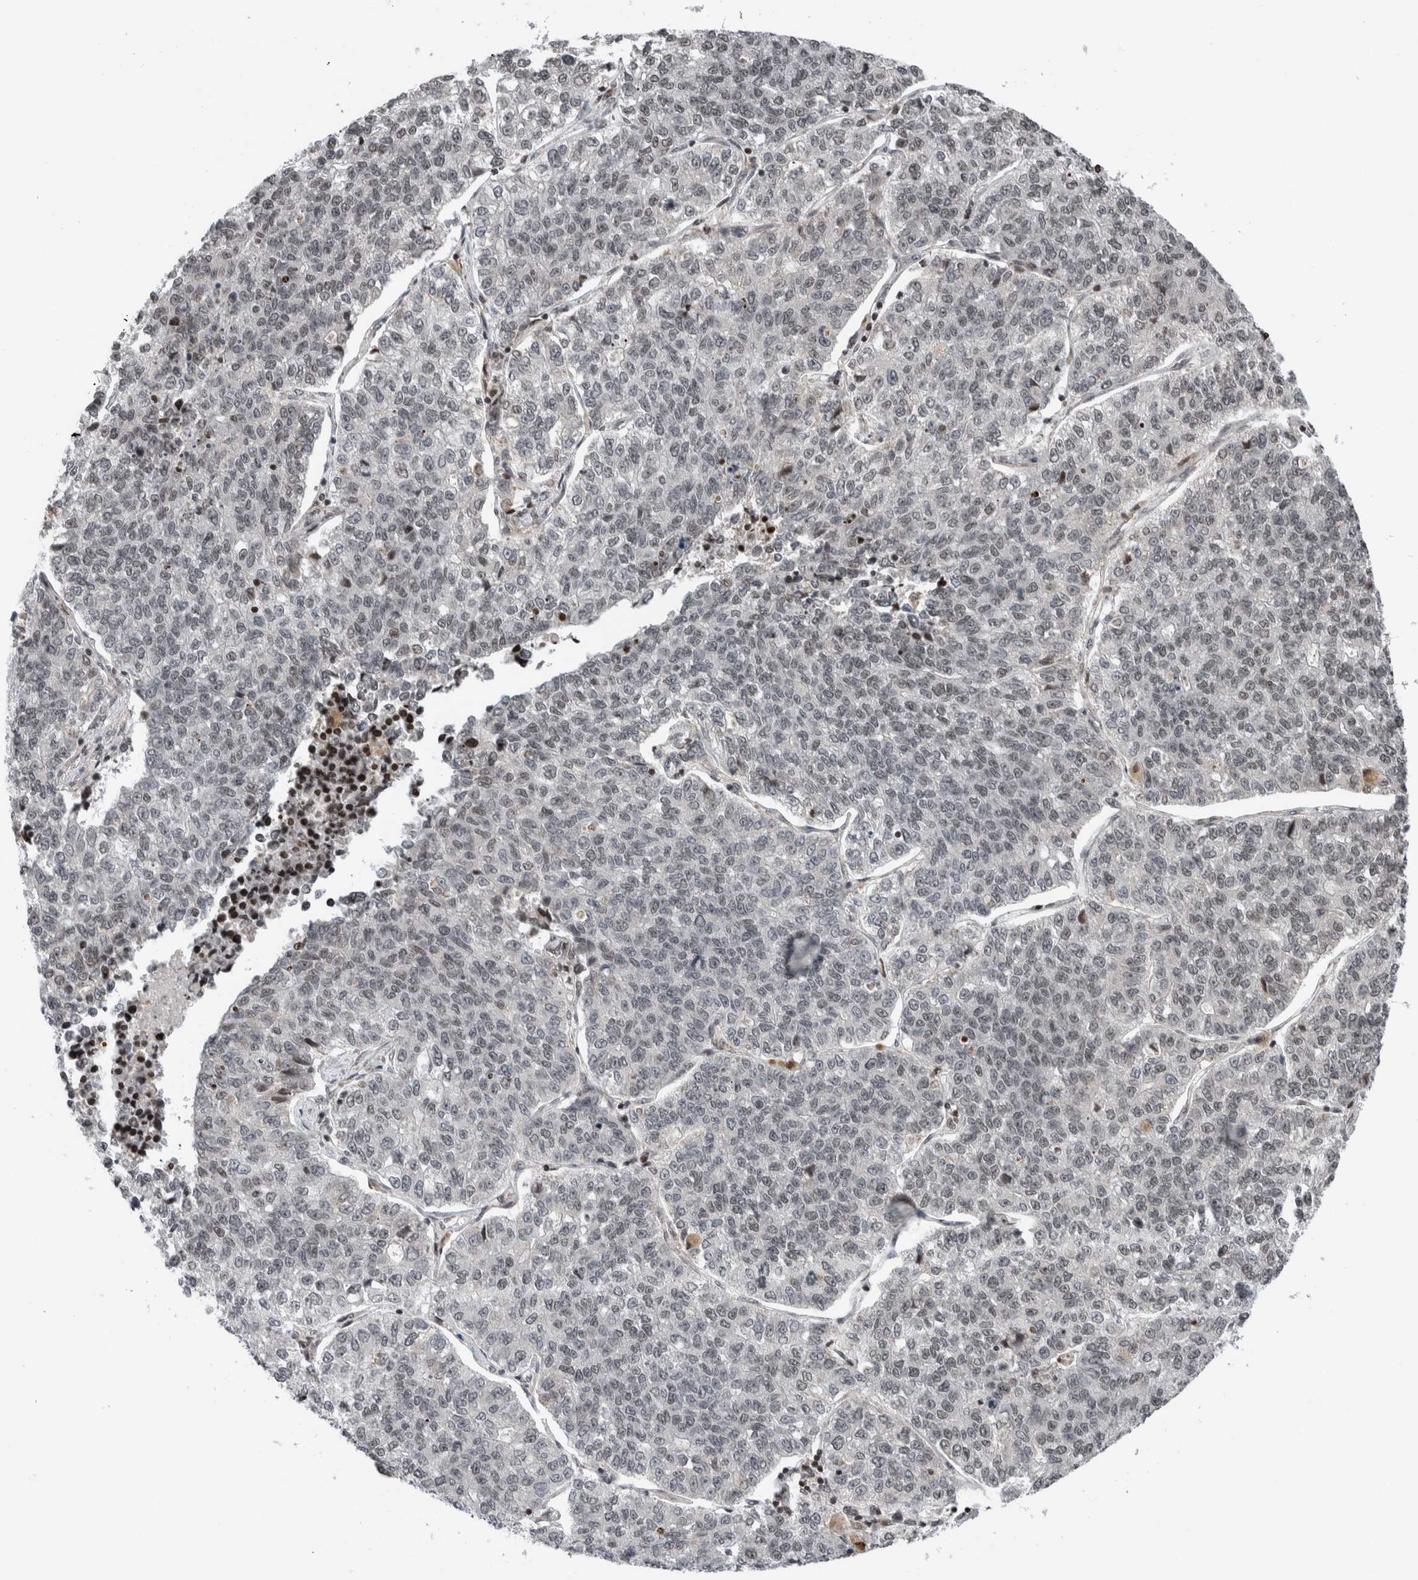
{"staining": {"intensity": "weak", "quantity": "<25%", "location": "nuclear"}, "tissue": "lung cancer", "cell_type": "Tumor cells", "image_type": "cancer", "snomed": [{"axis": "morphology", "description": "Adenocarcinoma, NOS"}, {"axis": "topography", "description": "Lung"}], "caption": "Tumor cells show no significant protein expression in lung adenocarcinoma.", "gene": "NPLOC4", "patient": {"sex": "male", "age": 49}}